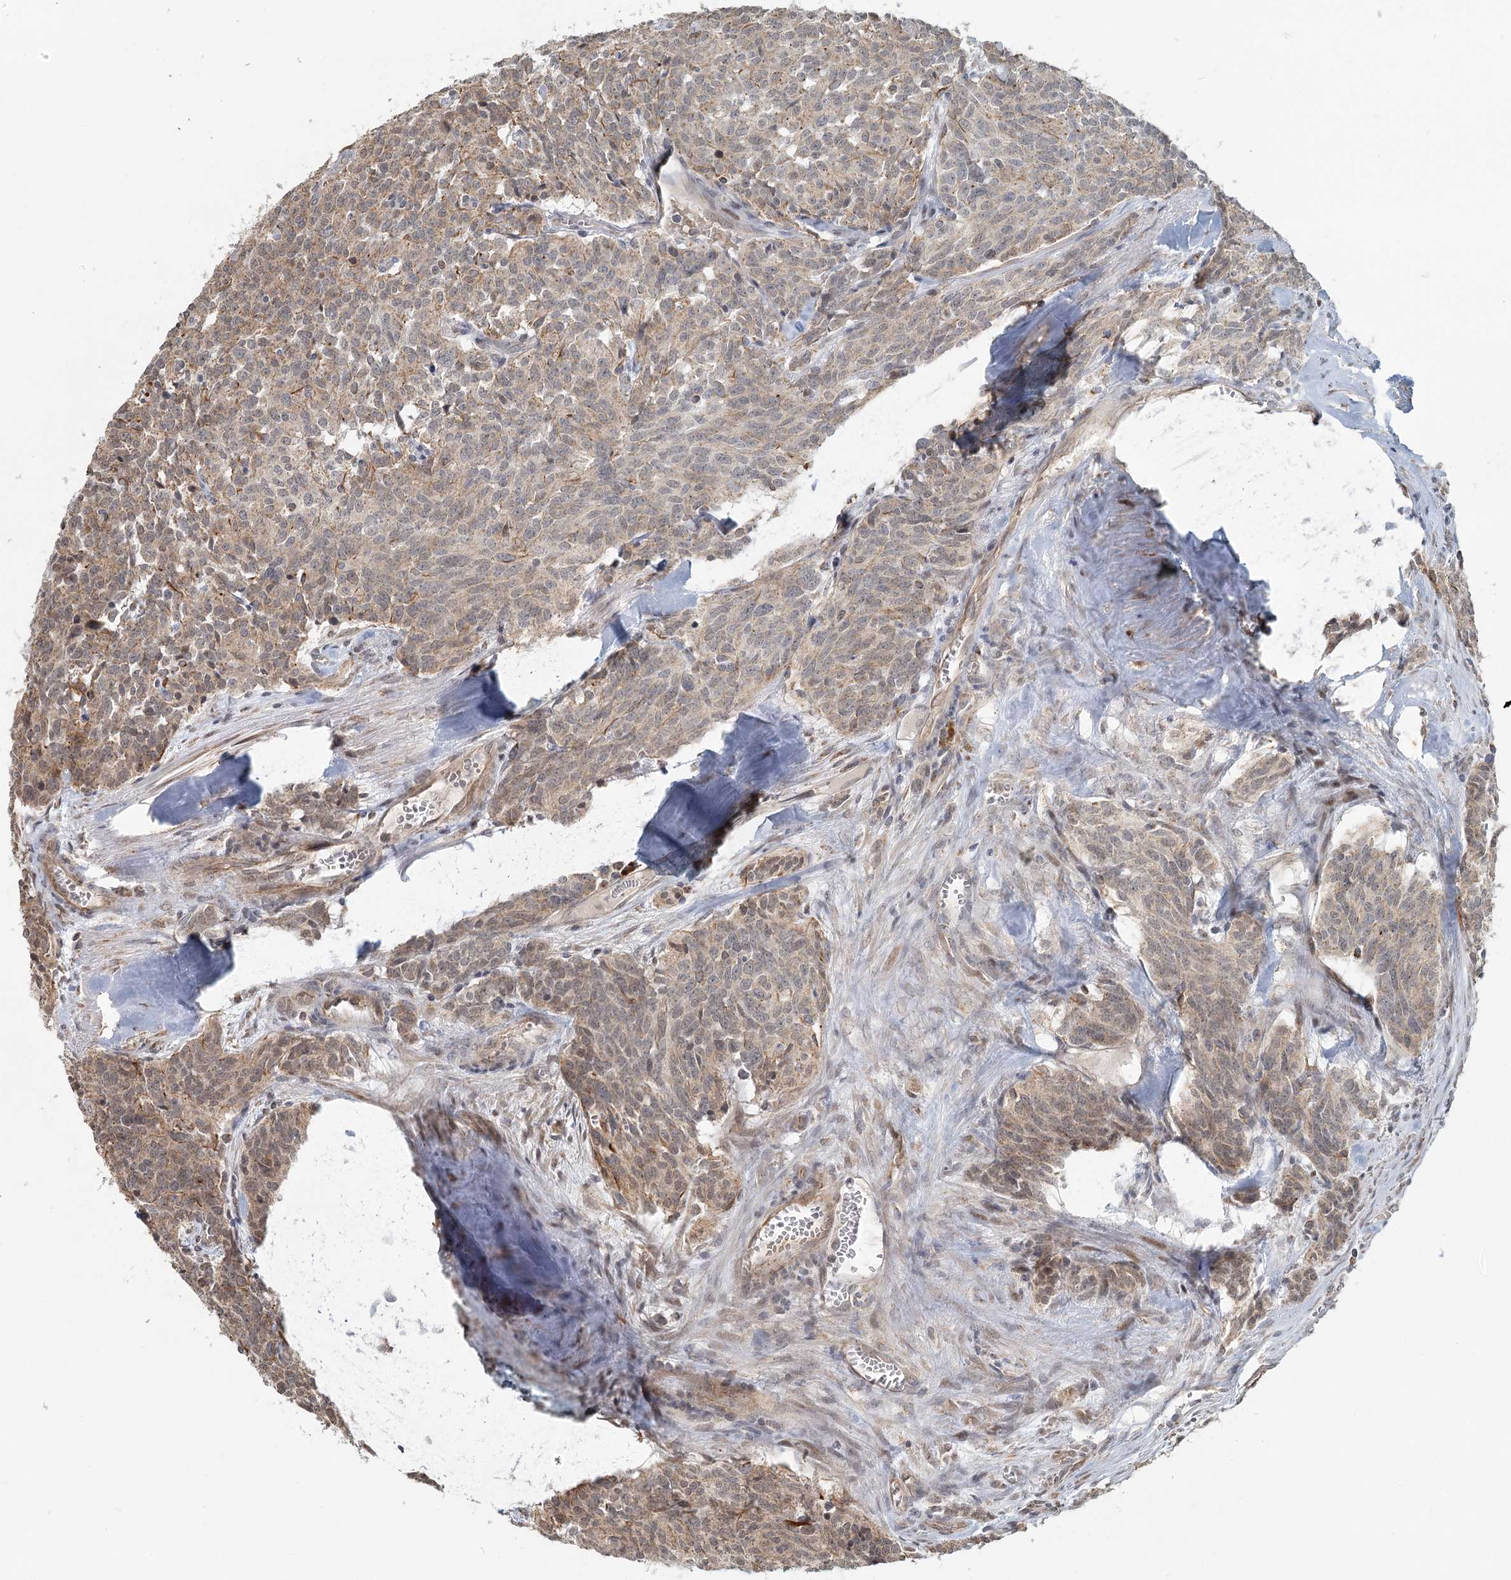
{"staining": {"intensity": "weak", "quantity": ">75%", "location": "cytoplasmic/membranous"}, "tissue": "carcinoid", "cell_type": "Tumor cells", "image_type": "cancer", "snomed": [{"axis": "morphology", "description": "Carcinoid, malignant, NOS"}, {"axis": "topography", "description": "Lung"}], "caption": "Weak cytoplasmic/membranous protein expression is appreciated in approximately >75% of tumor cells in carcinoid.", "gene": "LACTB", "patient": {"sex": "female", "age": 46}}